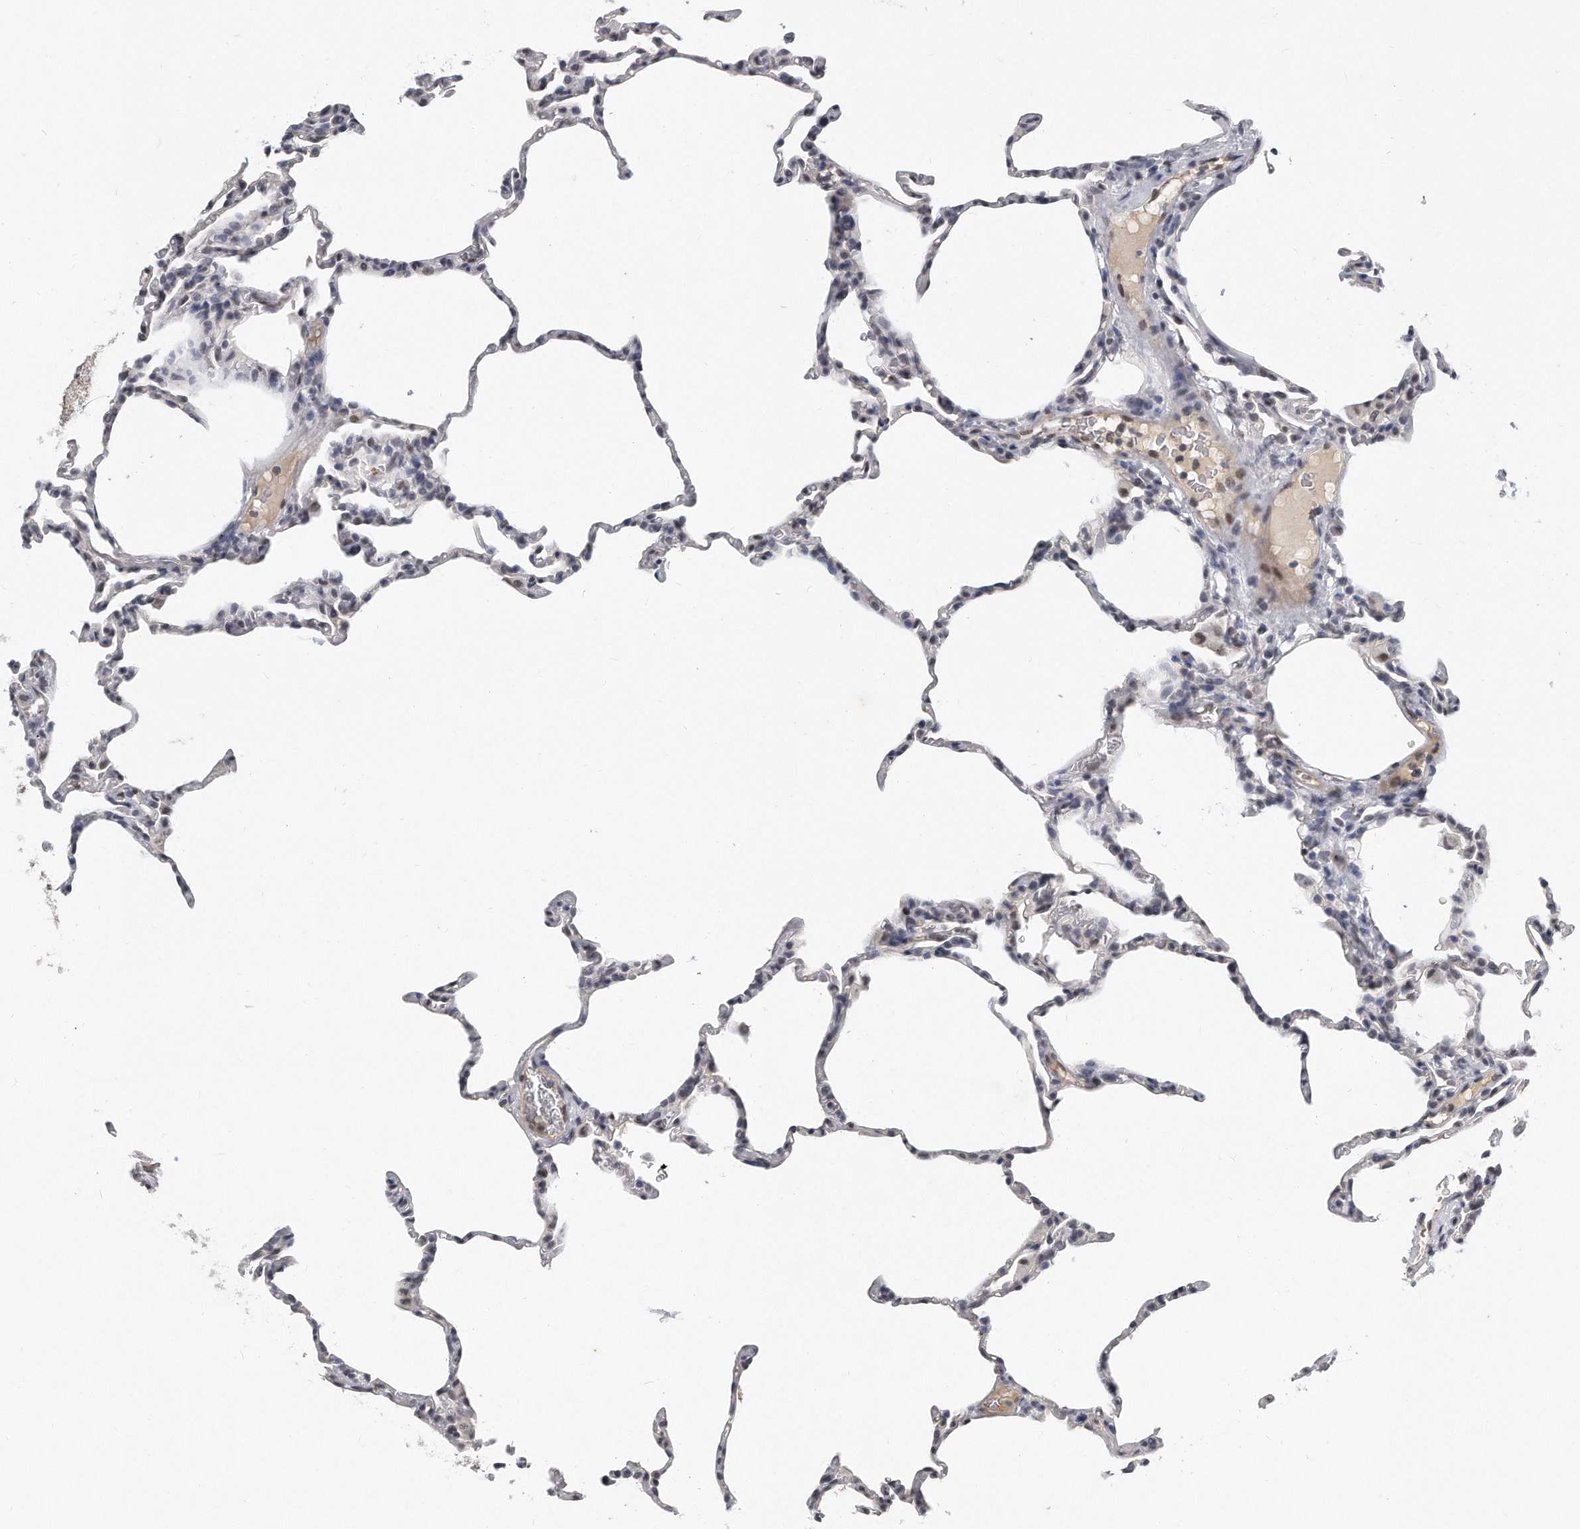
{"staining": {"intensity": "strong", "quantity": "25%-75%", "location": "nuclear"}, "tissue": "lung", "cell_type": "Alveolar cells", "image_type": "normal", "snomed": [{"axis": "morphology", "description": "Normal tissue, NOS"}, {"axis": "topography", "description": "Lung"}], "caption": "Immunohistochemical staining of normal human lung reveals high levels of strong nuclear staining in approximately 25%-75% of alveolar cells. Nuclei are stained in blue.", "gene": "CTBP2", "patient": {"sex": "male", "age": 20}}